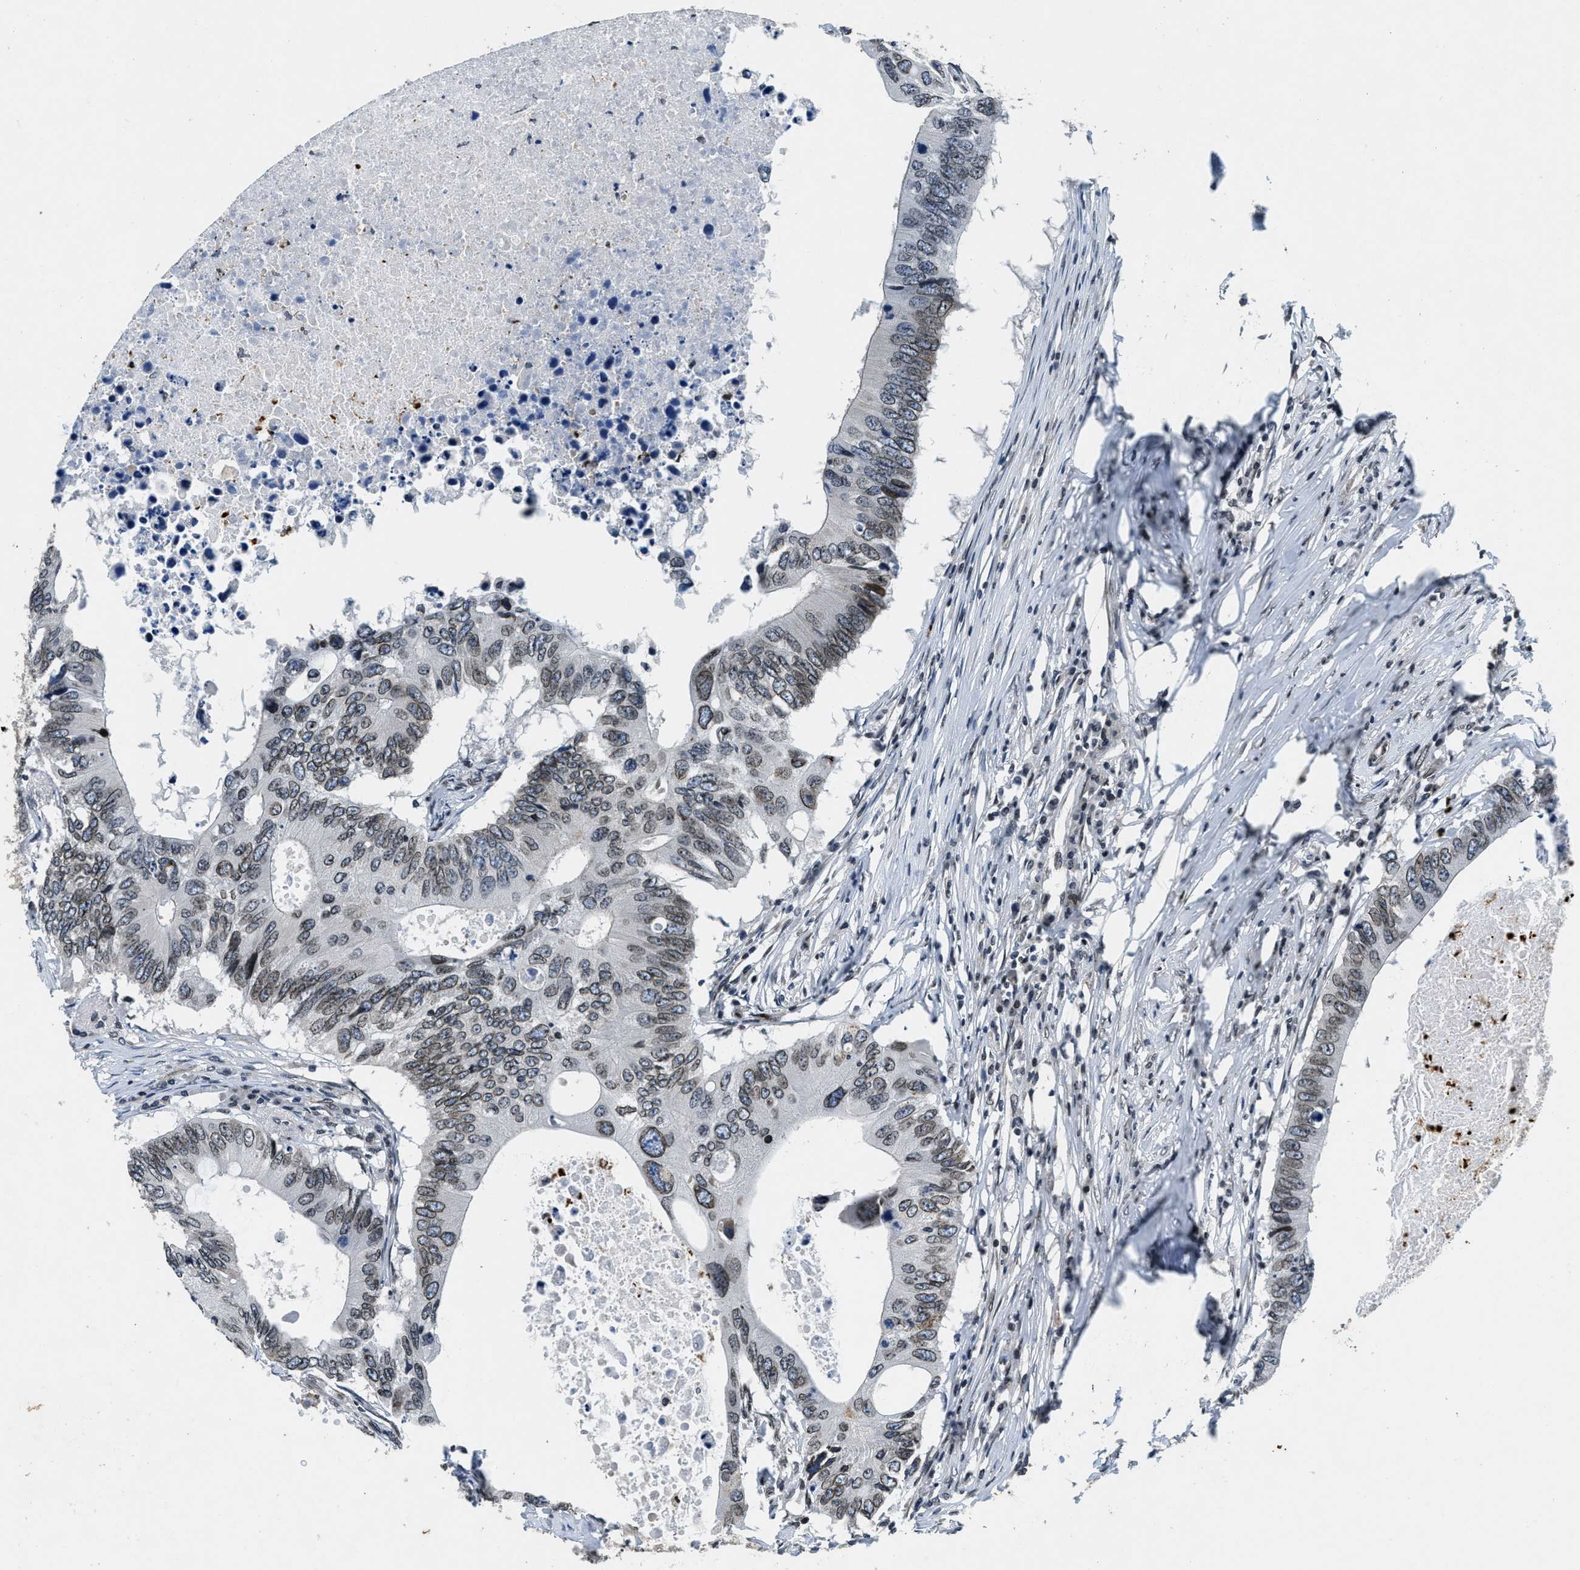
{"staining": {"intensity": "moderate", "quantity": ">75%", "location": "cytoplasmic/membranous,nuclear"}, "tissue": "colorectal cancer", "cell_type": "Tumor cells", "image_type": "cancer", "snomed": [{"axis": "morphology", "description": "Adenocarcinoma, NOS"}, {"axis": "topography", "description": "Colon"}], "caption": "Colorectal cancer (adenocarcinoma) stained with DAB IHC reveals medium levels of moderate cytoplasmic/membranous and nuclear staining in about >75% of tumor cells.", "gene": "ZC3HC1", "patient": {"sex": "male", "age": 71}}